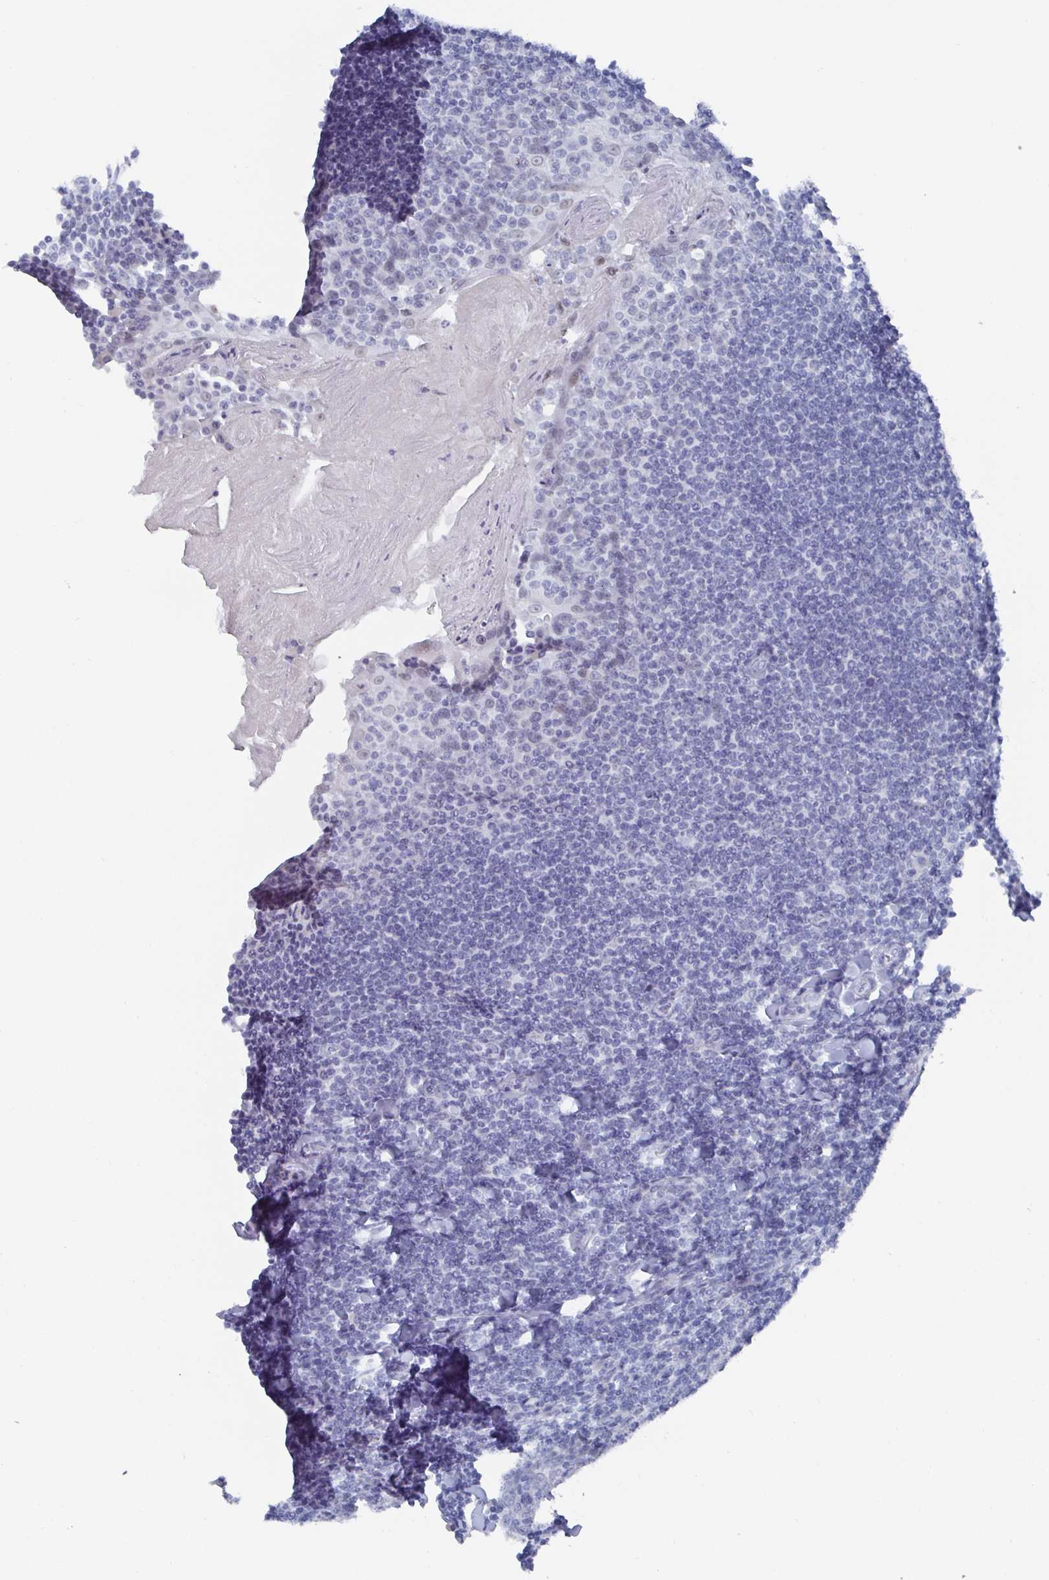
{"staining": {"intensity": "negative", "quantity": "none", "location": "none"}, "tissue": "tonsil", "cell_type": "Germinal center cells", "image_type": "normal", "snomed": [{"axis": "morphology", "description": "Normal tissue, NOS"}, {"axis": "topography", "description": "Tonsil"}], "caption": "IHC image of normal human tonsil stained for a protein (brown), which shows no staining in germinal center cells. (DAB (3,3'-diaminobenzidine) immunohistochemistry (IHC) visualized using brightfield microscopy, high magnification).", "gene": "CAMKV", "patient": {"sex": "male", "age": 27}}